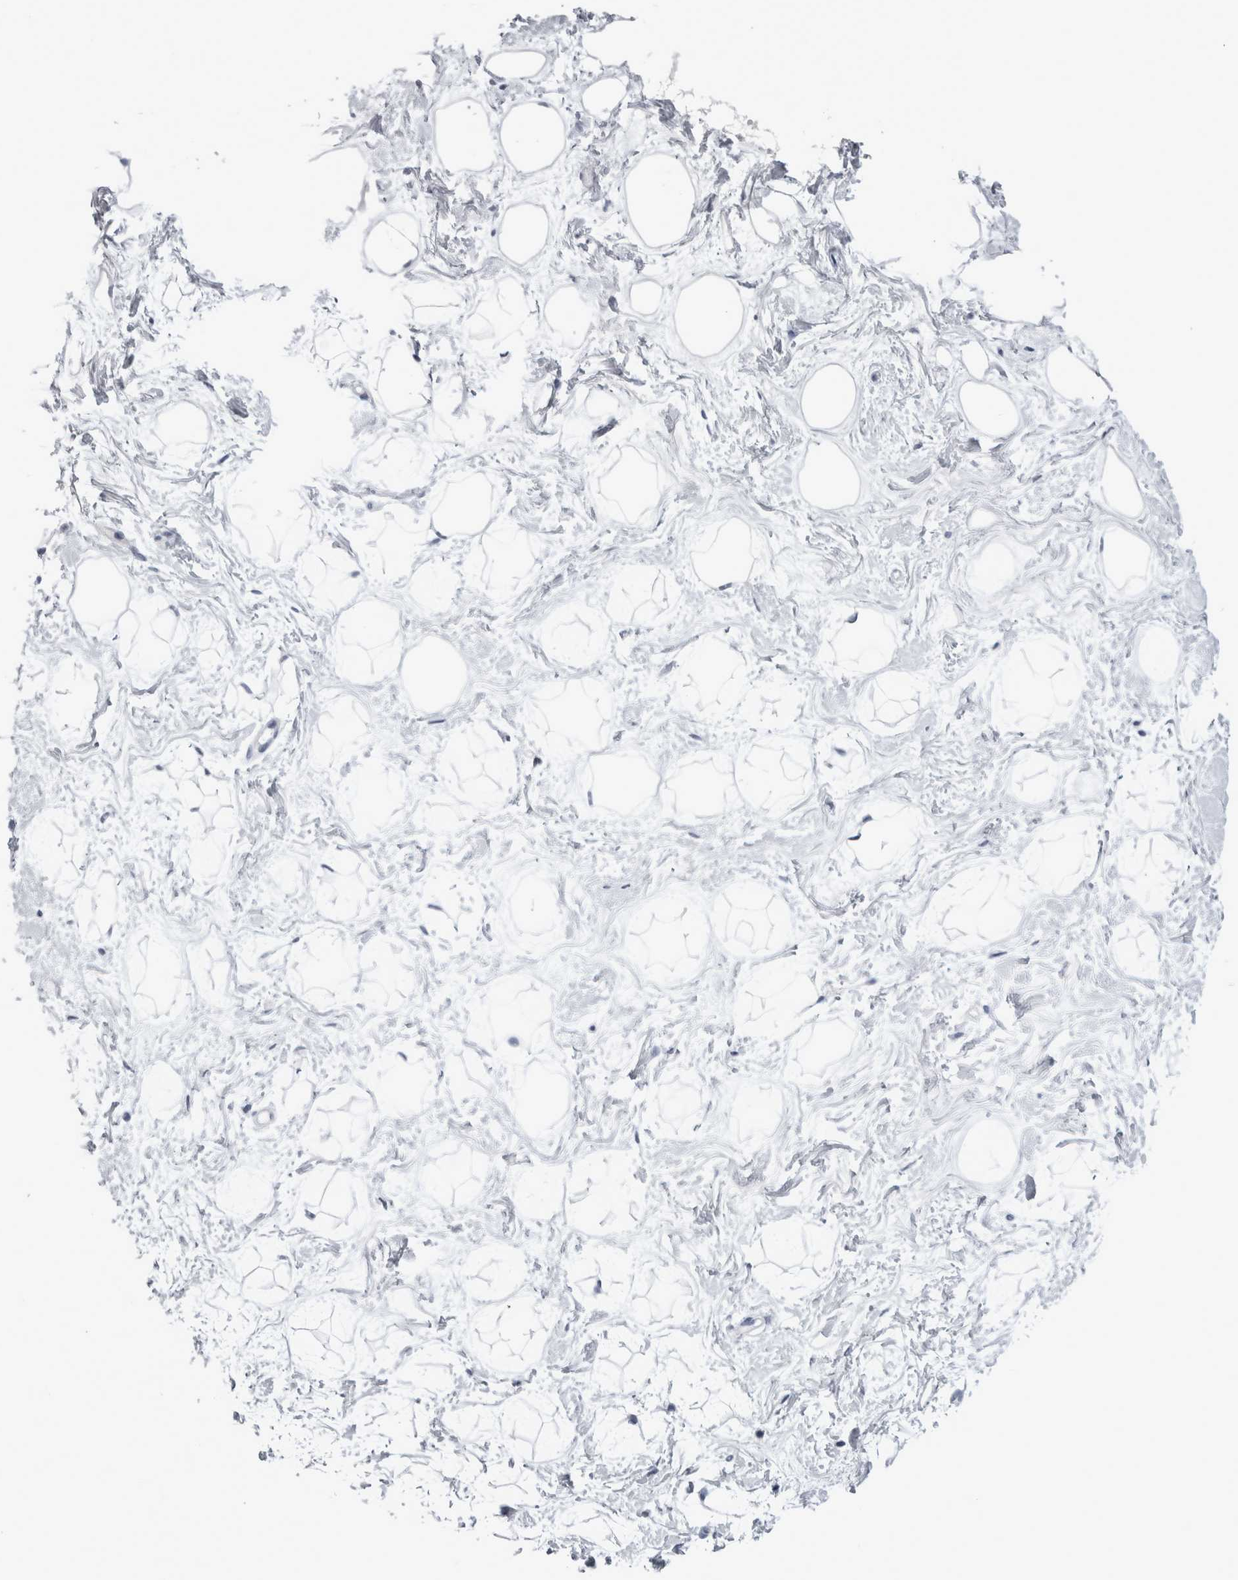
{"staining": {"intensity": "negative", "quantity": "none", "location": "none"}, "tissue": "breast", "cell_type": "Adipocytes", "image_type": "normal", "snomed": [{"axis": "morphology", "description": "Normal tissue, NOS"}, {"axis": "topography", "description": "Breast"}], "caption": "Immunohistochemistry (IHC) photomicrograph of unremarkable breast: breast stained with DAB demonstrates no significant protein positivity in adipocytes.", "gene": "ALDH8A1", "patient": {"sex": "female", "age": 23}}